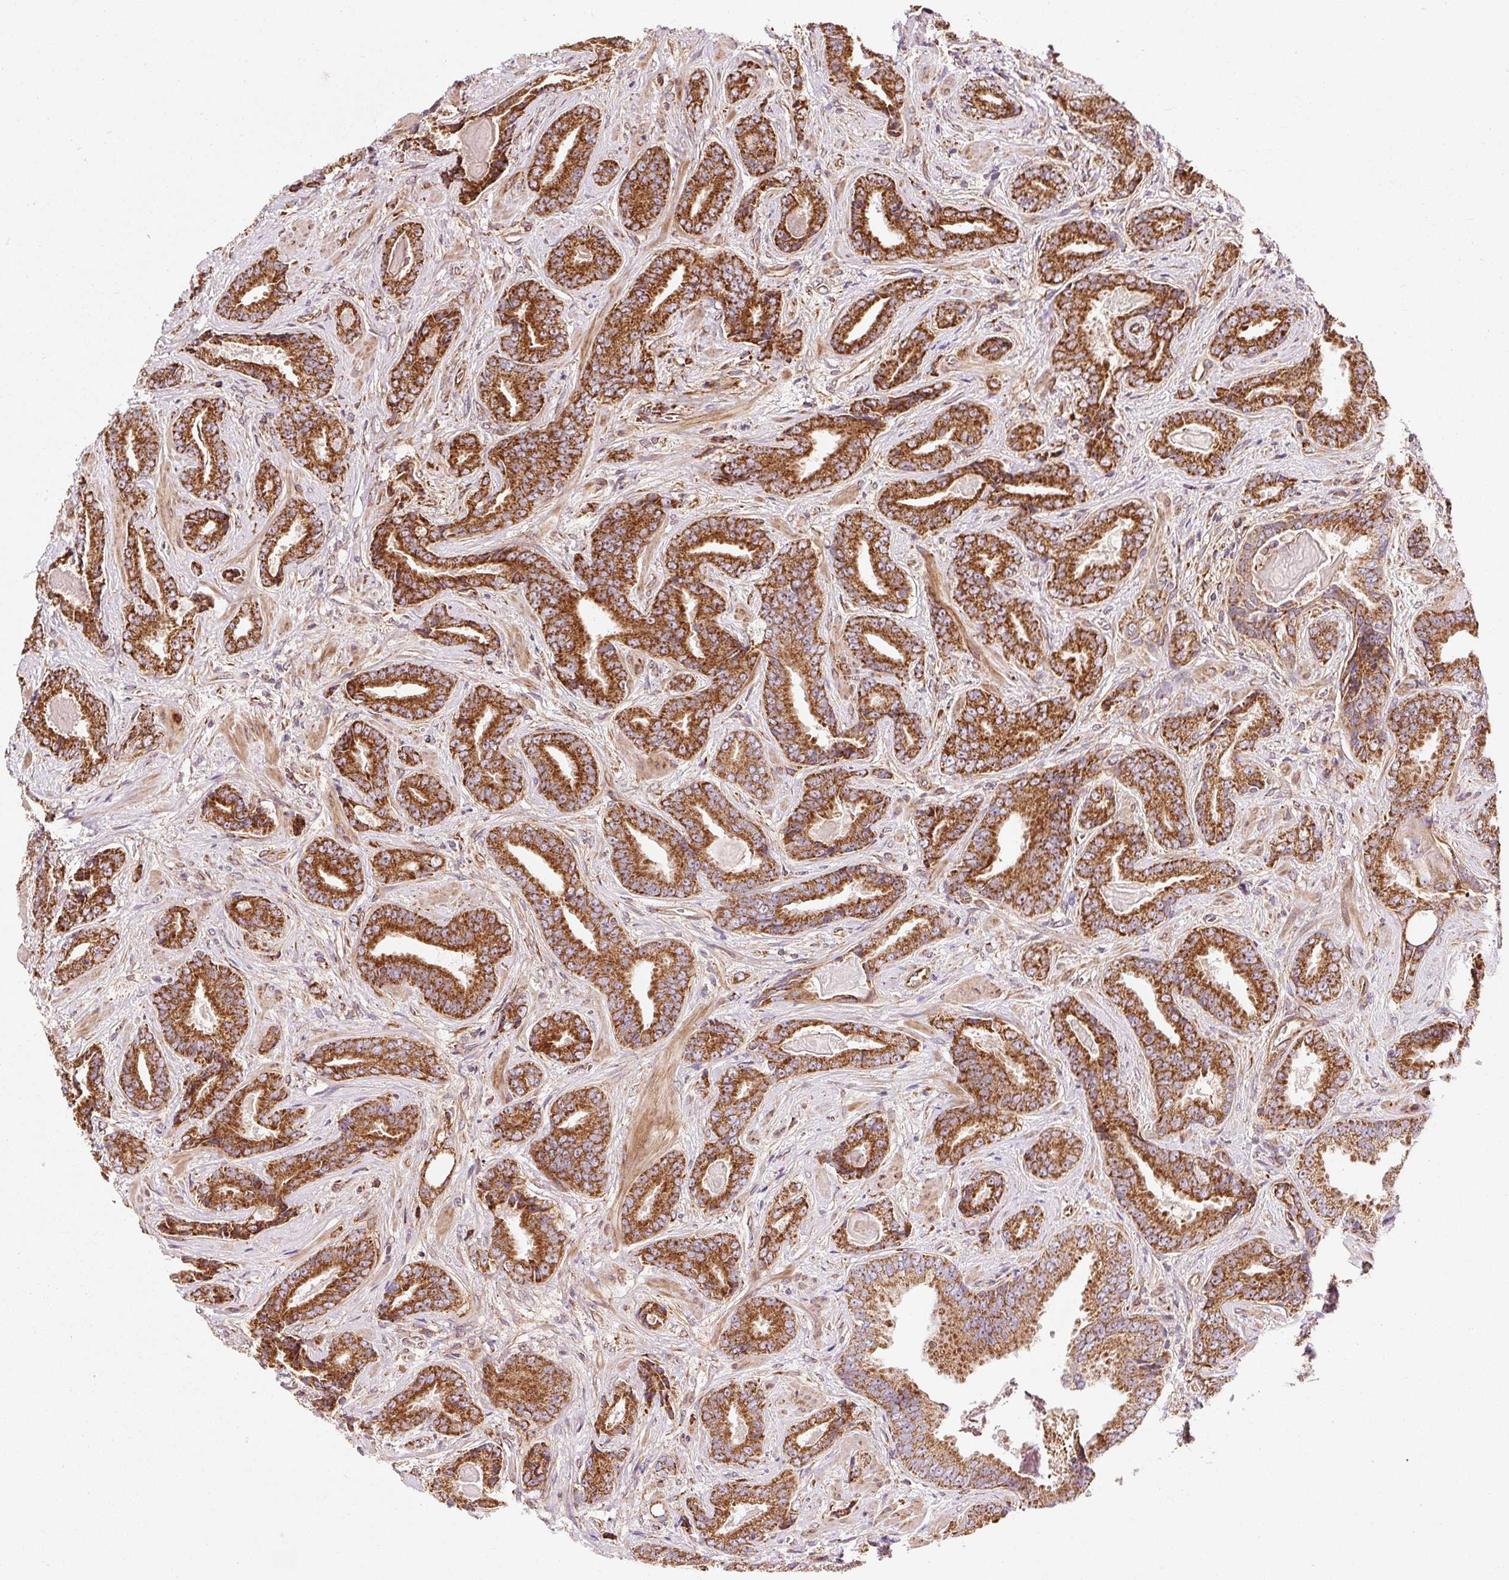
{"staining": {"intensity": "strong", "quantity": ">75%", "location": "cytoplasmic/membranous"}, "tissue": "prostate cancer", "cell_type": "Tumor cells", "image_type": "cancer", "snomed": [{"axis": "morphology", "description": "Adenocarcinoma, Low grade"}, {"axis": "topography", "description": "Prostate"}], "caption": "The immunohistochemical stain labels strong cytoplasmic/membranous staining in tumor cells of prostate cancer (adenocarcinoma (low-grade)) tissue.", "gene": "ISCU", "patient": {"sex": "male", "age": 62}}